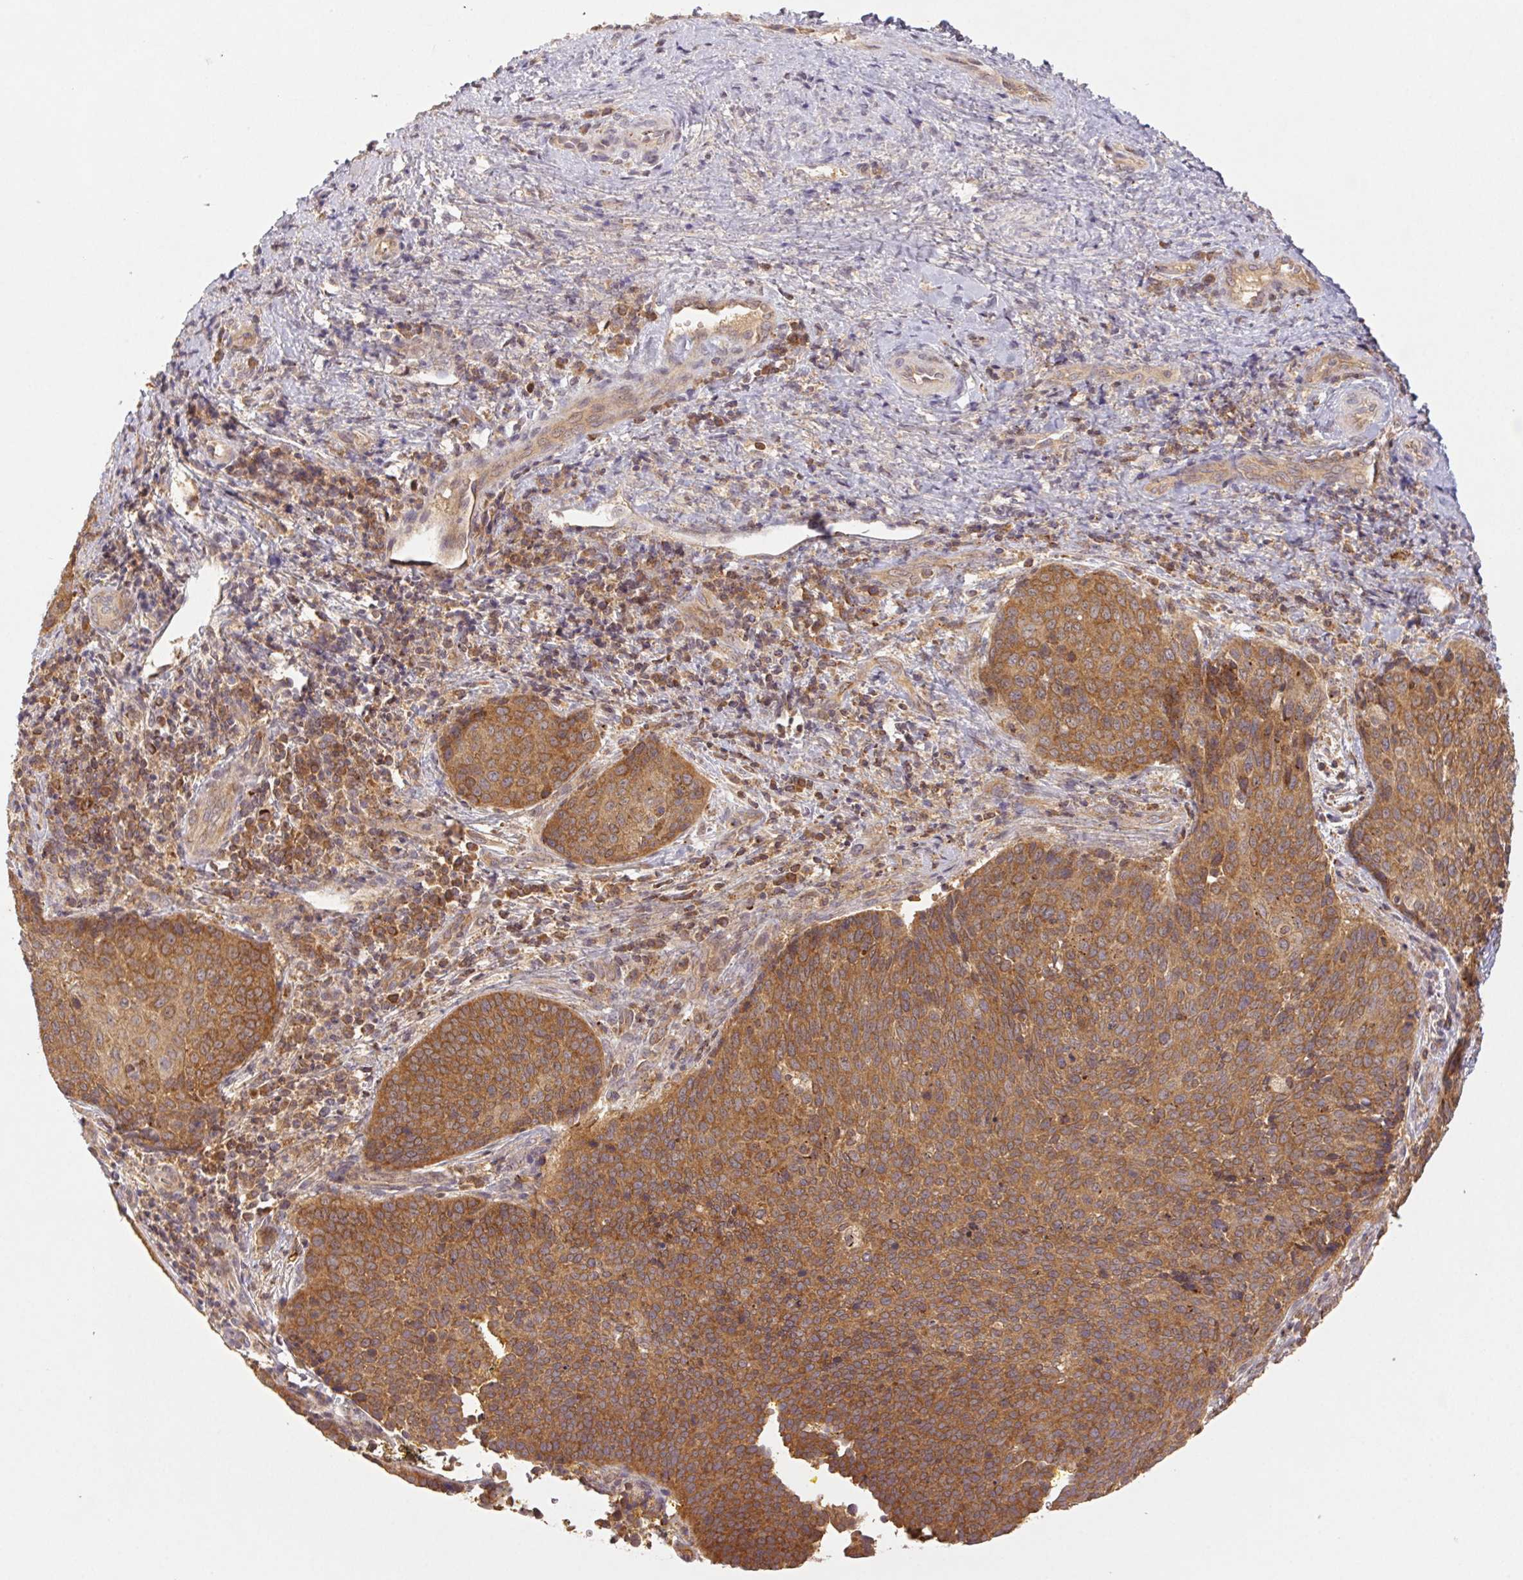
{"staining": {"intensity": "moderate", "quantity": ">75%", "location": "cytoplasmic/membranous"}, "tissue": "cervical cancer", "cell_type": "Tumor cells", "image_type": "cancer", "snomed": [{"axis": "morphology", "description": "Squamous cell carcinoma, NOS"}, {"axis": "topography", "description": "Cervix"}], "caption": "Human cervical cancer stained with a protein marker shows moderate staining in tumor cells.", "gene": "MTHFD1", "patient": {"sex": "female", "age": 34}}